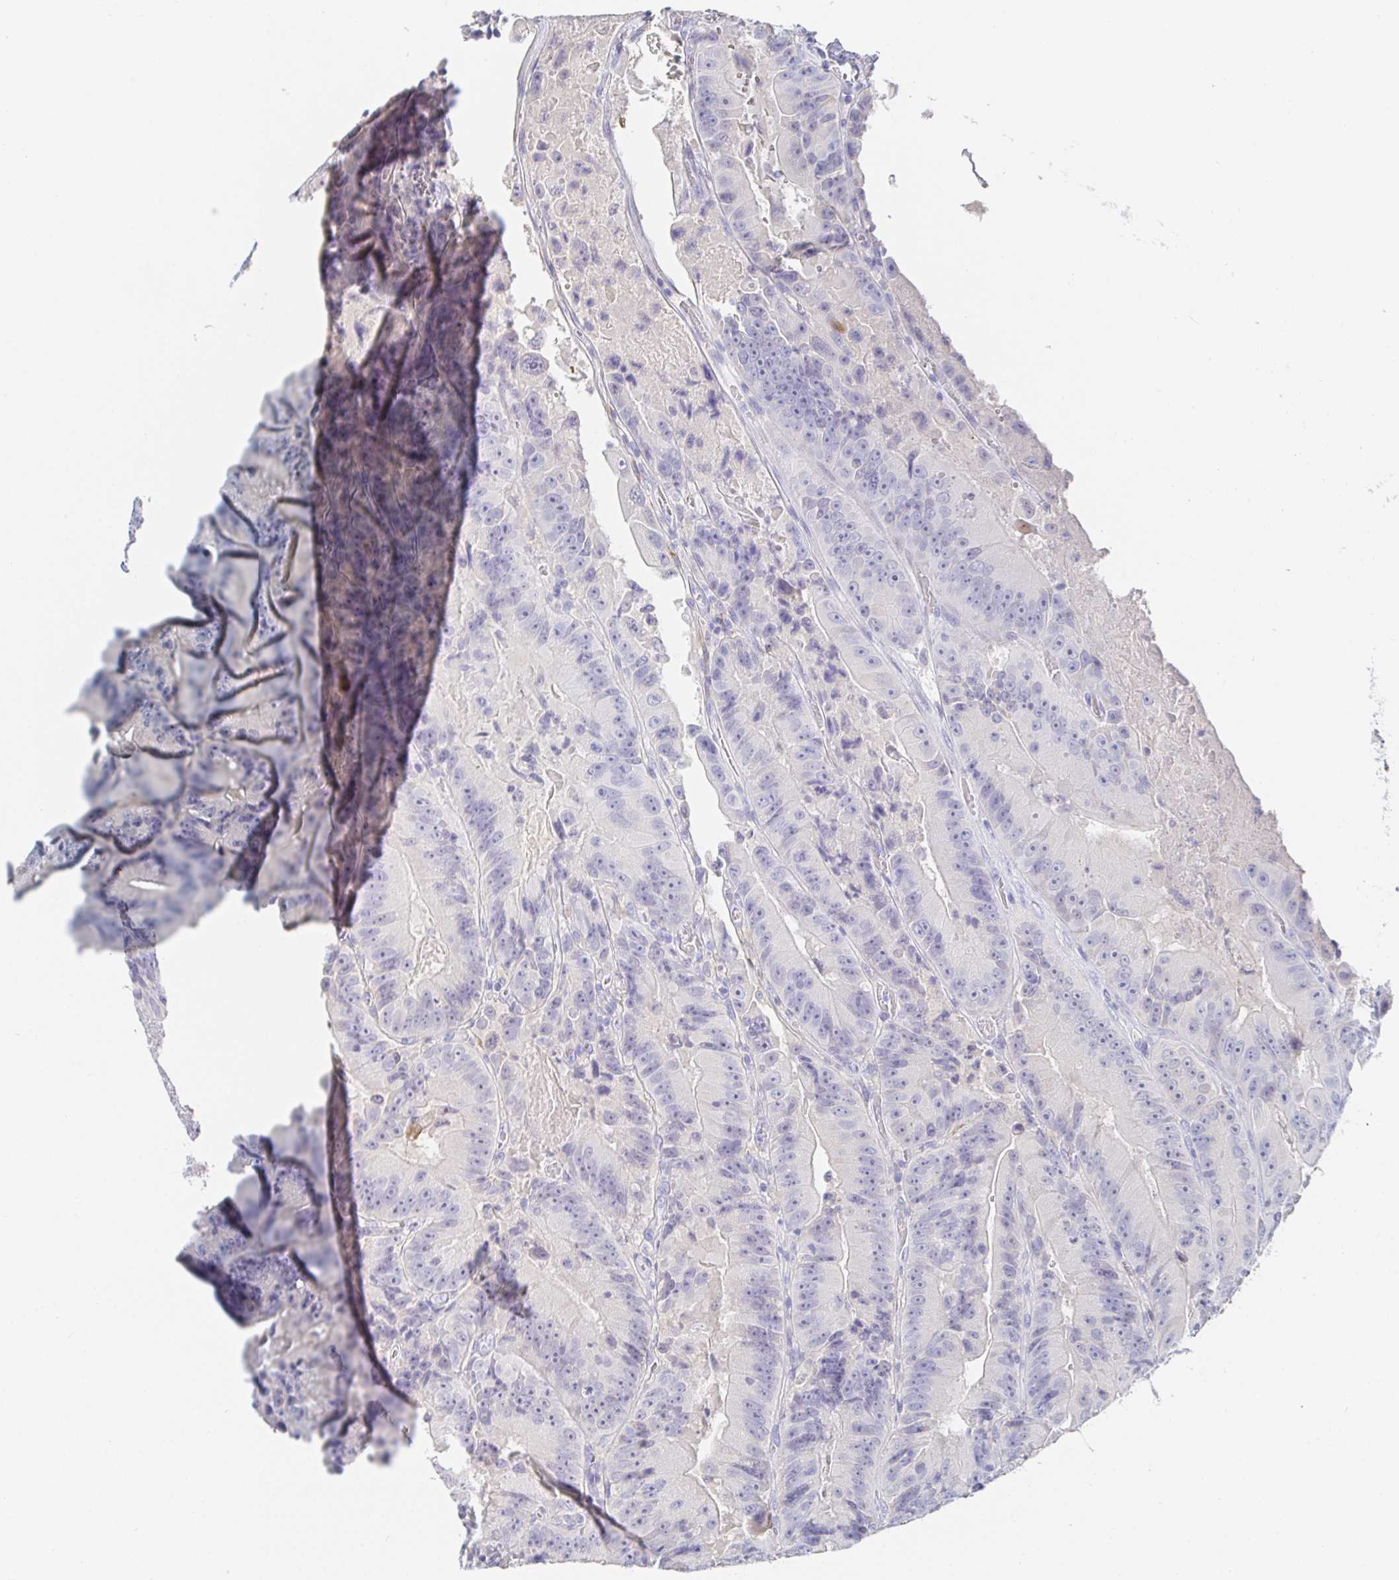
{"staining": {"intensity": "negative", "quantity": "none", "location": "none"}, "tissue": "colorectal cancer", "cell_type": "Tumor cells", "image_type": "cancer", "snomed": [{"axis": "morphology", "description": "Adenocarcinoma, NOS"}, {"axis": "topography", "description": "Colon"}], "caption": "The histopathology image demonstrates no significant staining in tumor cells of colorectal adenocarcinoma.", "gene": "PDE6B", "patient": {"sex": "female", "age": 86}}